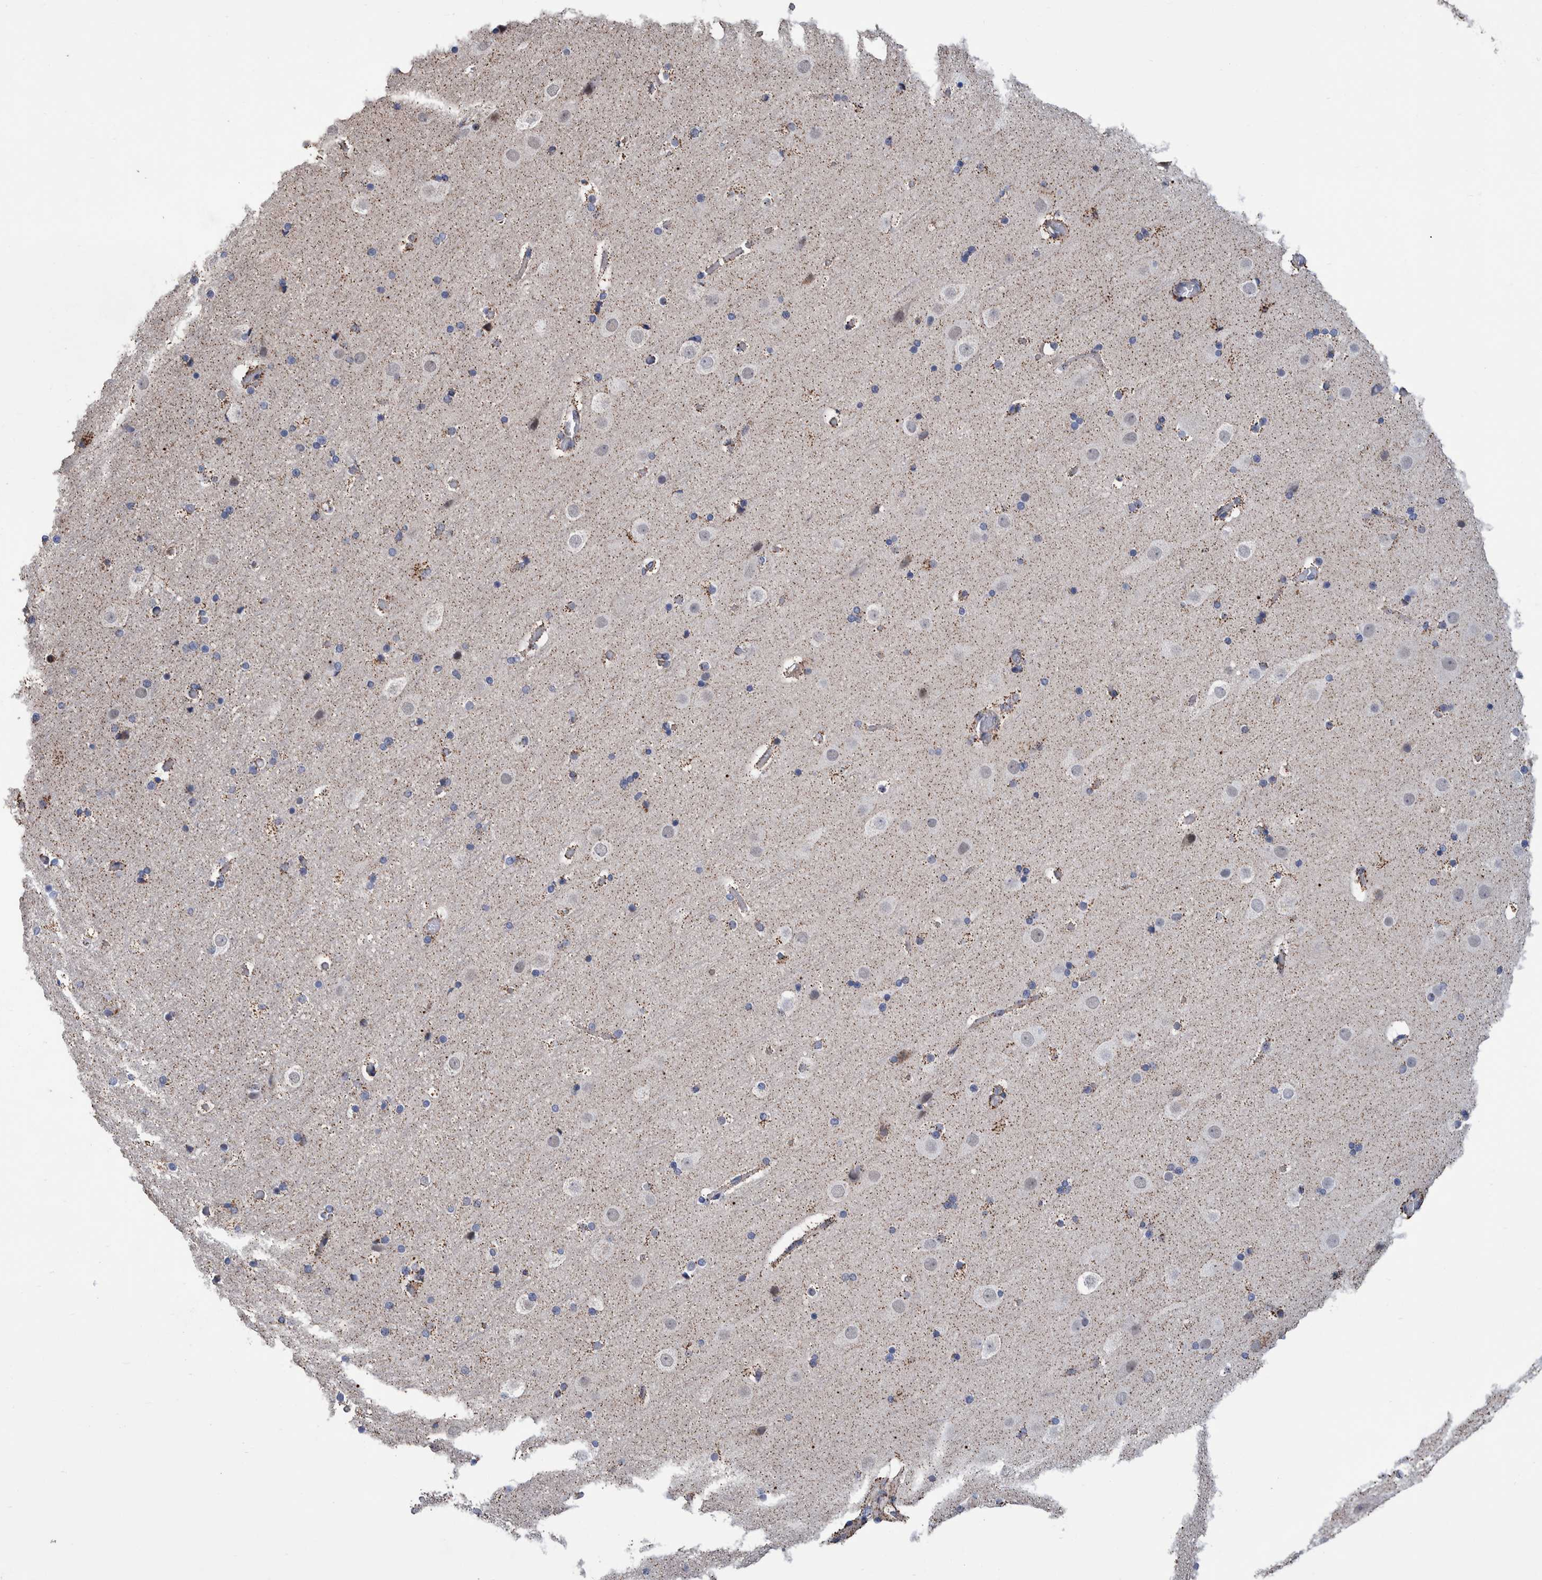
{"staining": {"intensity": "weak", "quantity": ">75%", "location": "cytoplasmic/membranous"}, "tissue": "cerebral cortex", "cell_type": "Endothelial cells", "image_type": "normal", "snomed": [{"axis": "morphology", "description": "Normal tissue, NOS"}, {"axis": "topography", "description": "Cerebral cortex"}], "caption": "Immunohistochemistry (IHC) photomicrograph of benign cerebral cortex stained for a protein (brown), which reveals low levels of weak cytoplasmic/membranous positivity in approximately >75% of endothelial cells.", "gene": "DECR1", "patient": {"sex": "male", "age": 57}}